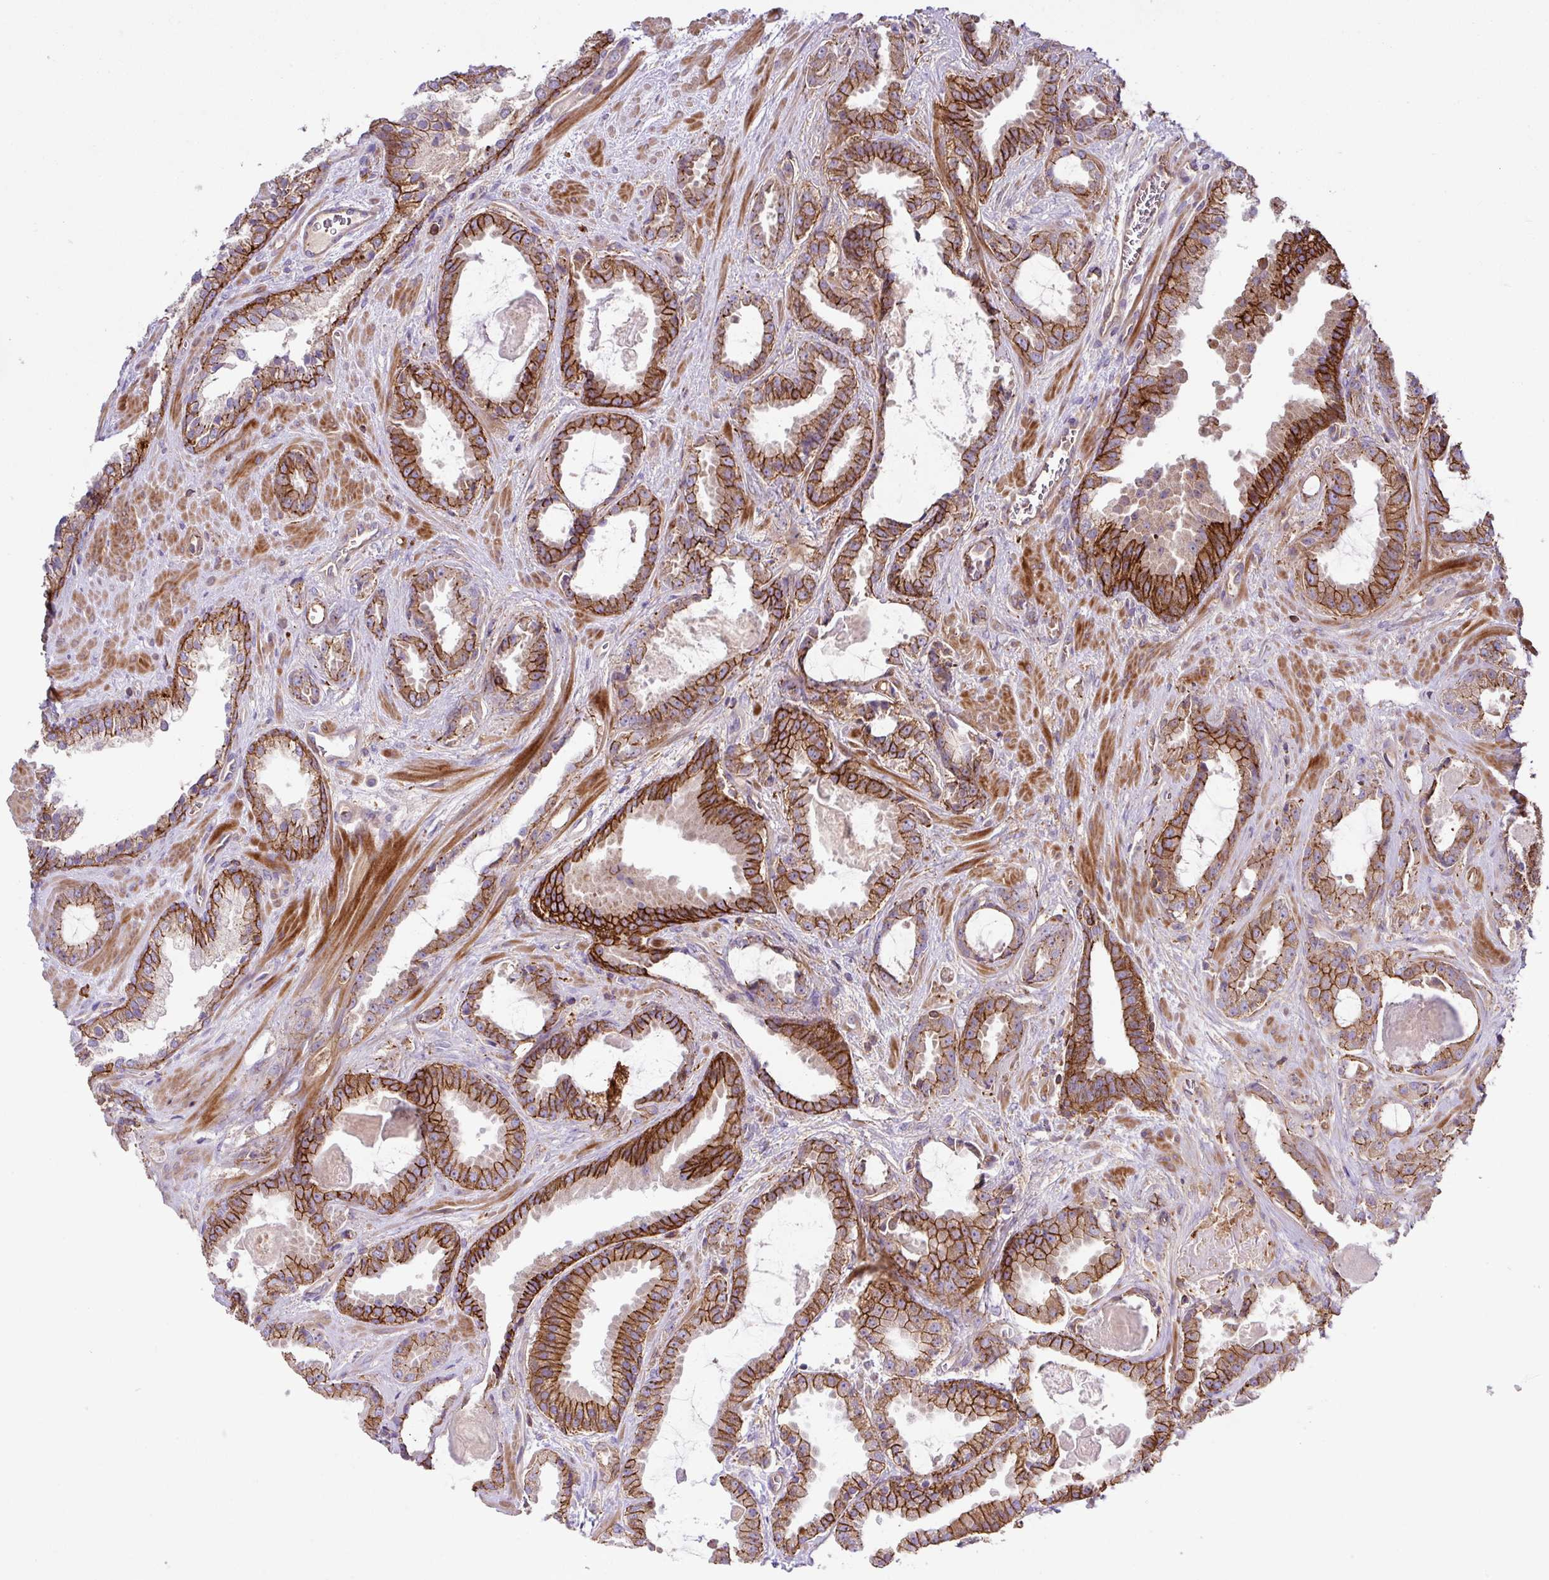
{"staining": {"intensity": "strong", "quantity": "25%-75%", "location": "cytoplasmic/membranous"}, "tissue": "prostate cancer", "cell_type": "Tumor cells", "image_type": "cancer", "snomed": [{"axis": "morphology", "description": "Adenocarcinoma, Low grade"}, {"axis": "topography", "description": "Prostate"}], "caption": "There is high levels of strong cytoplasmic/membranous staining in tumor cells of prostate cancer, as demonstrated by immunohistochemical staining (brown color).", "gene": "RIC1", "patient": {"sex": "male", "age": 62}}